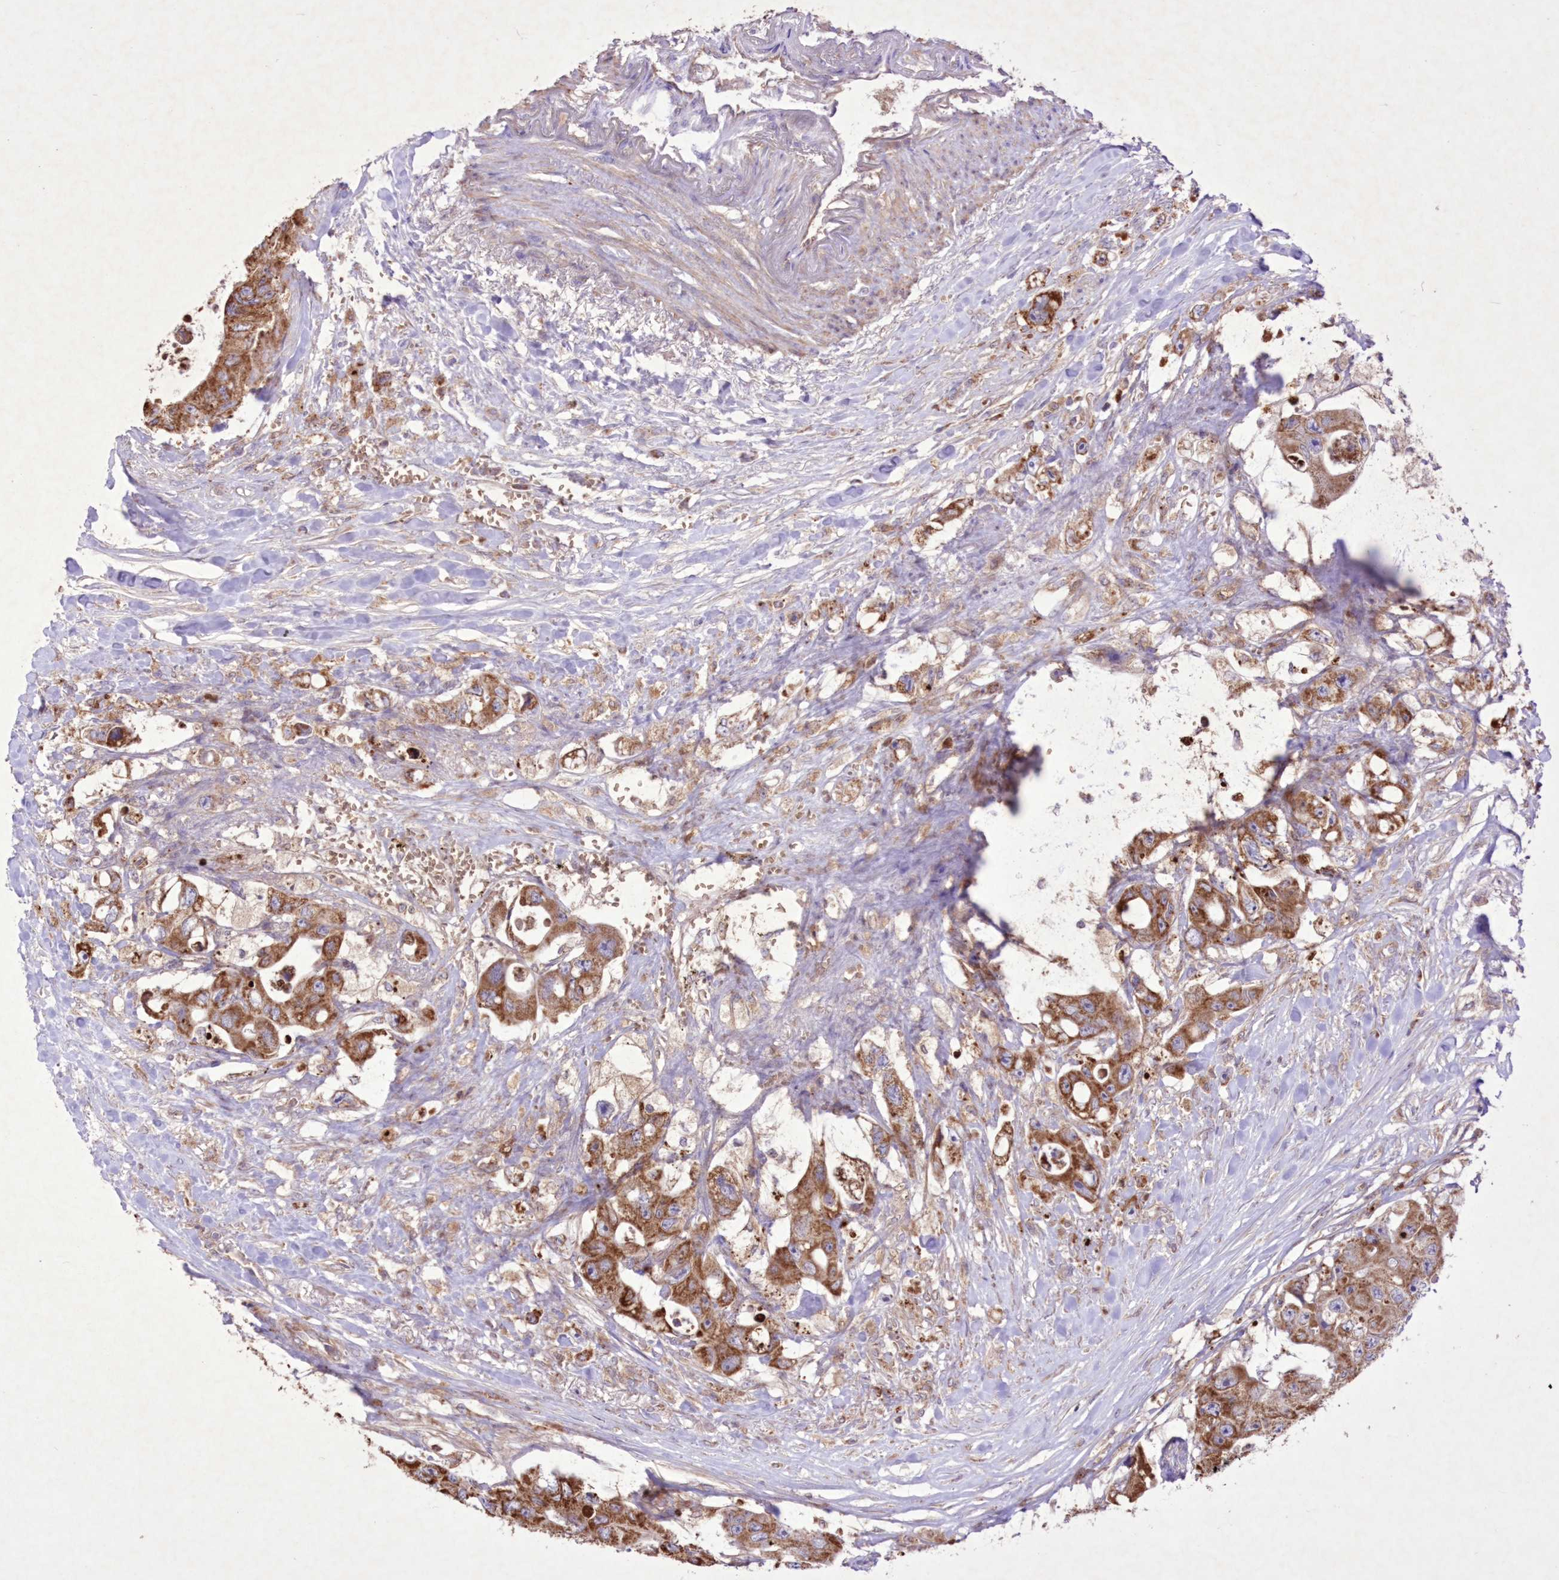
{"staining": {"intensity": "strong", "quantity": ">75%", "location": "cytoplasmic/membranous"}, "tissue": "colorectal cancer", "cell_type": "Tumor cells", "image_type": "cancer", "snomed": [{"axis": "morphology", "description": "Adenocarcinoma, NOS"}, {"axis": "topography", "description": "Colon"}], "caption": "A histopathology image showing strong cytoplasmic/membranous positivity in approximately >75% of tumor cells in colorectal cancer (adenocarcinoma), as visualized by brown immunohistochemical staining.", "gene": "FCHO2", "patient": {"sex": "female", "age": 46}}